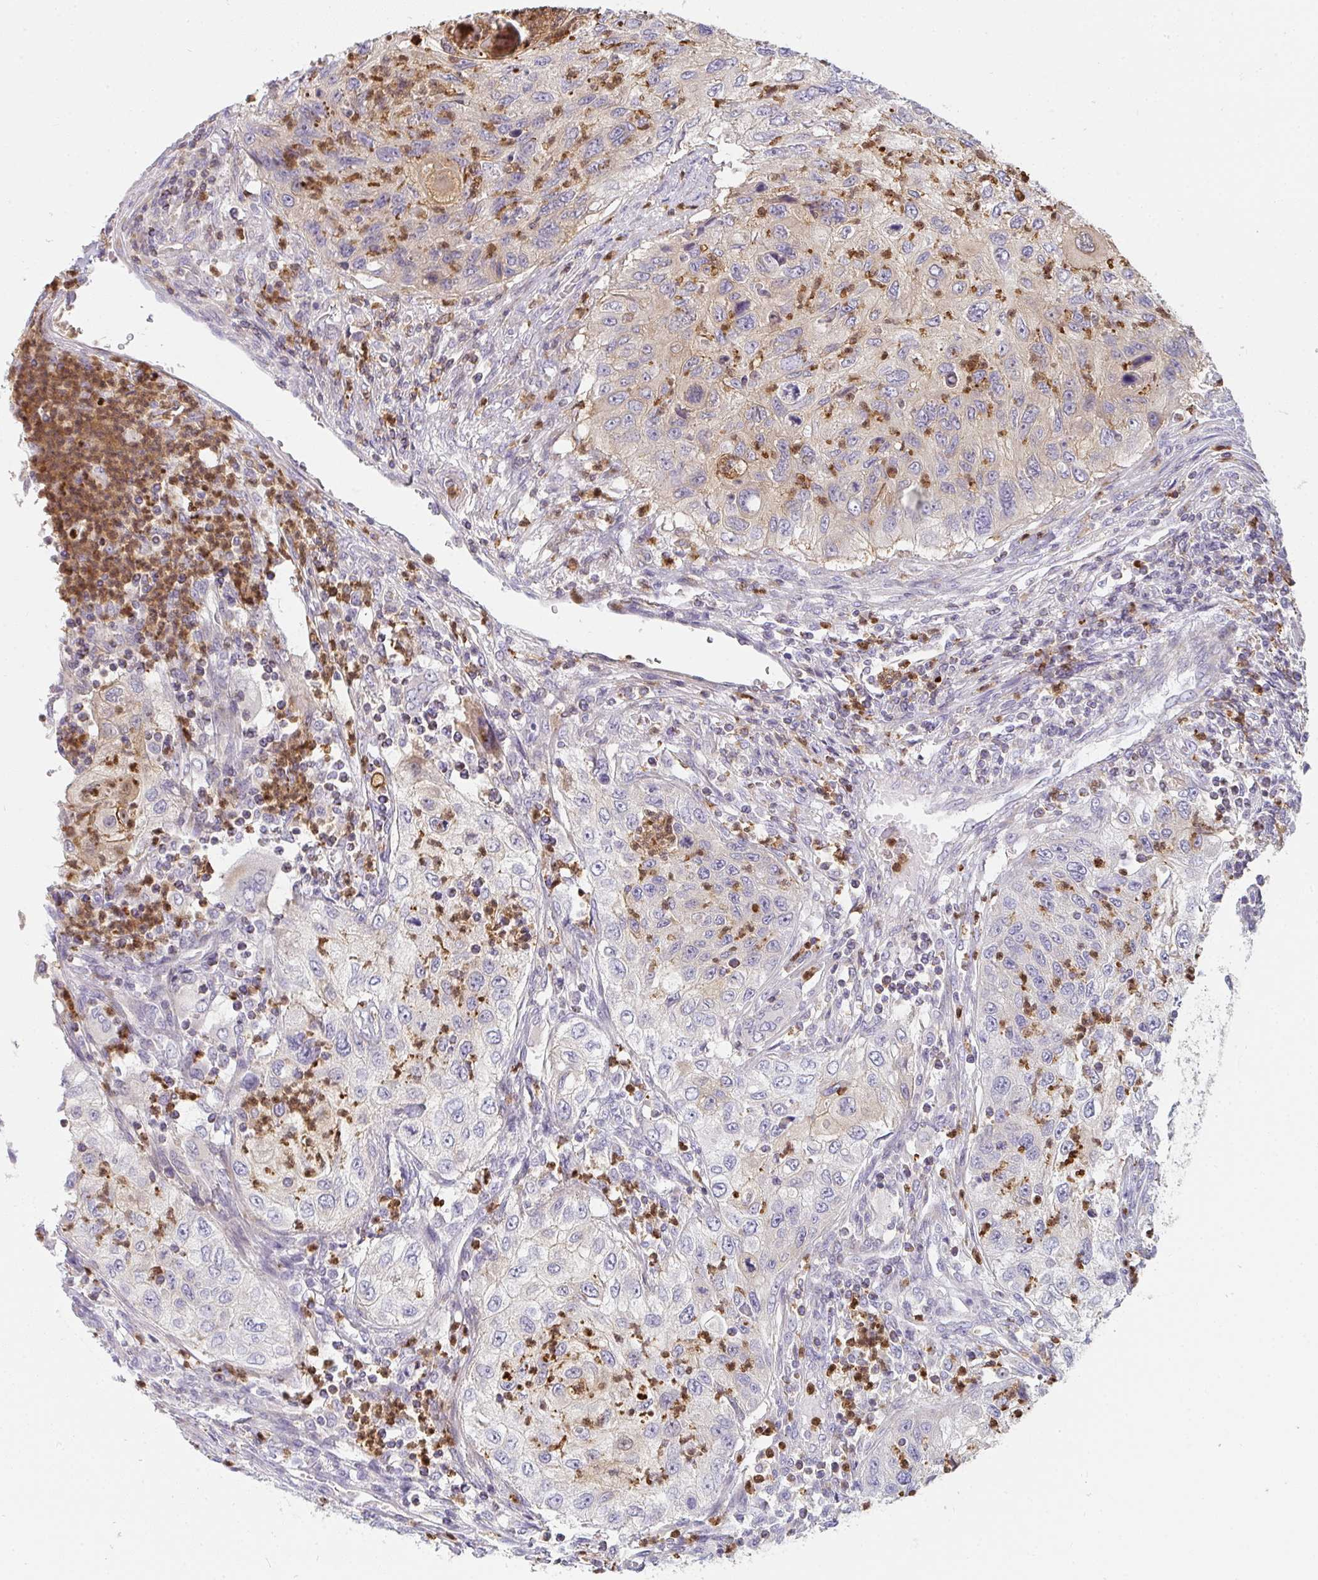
{"staining": {"intensity": "moderate", "quantity": "25%-75%", "location": "cytoplasmic/membranous"}, "tissue": "urothelial cancer", "cell_type": "Tumor cells", "image_type": "cancer", "snomed": [{"axis": "morphology", "description": "Urothelial carcinoma, High grade"}, {"axis": "topography", "description": "Urinary bladder"}], "caption": "High-power microscopy captured an immunohistochemistry (IHC) photomicrograph of urothelial carcinoma (high-grade), revealing moderate cytoplasmic/membranous positivity in approximately 25%-75% of tumor cells. Immunohistochemistry (ihc) stains the protein in brown and the nuclei are stained blue.", "gene": "CSF3R", "patient": {"sex": "female", "age": 60}}